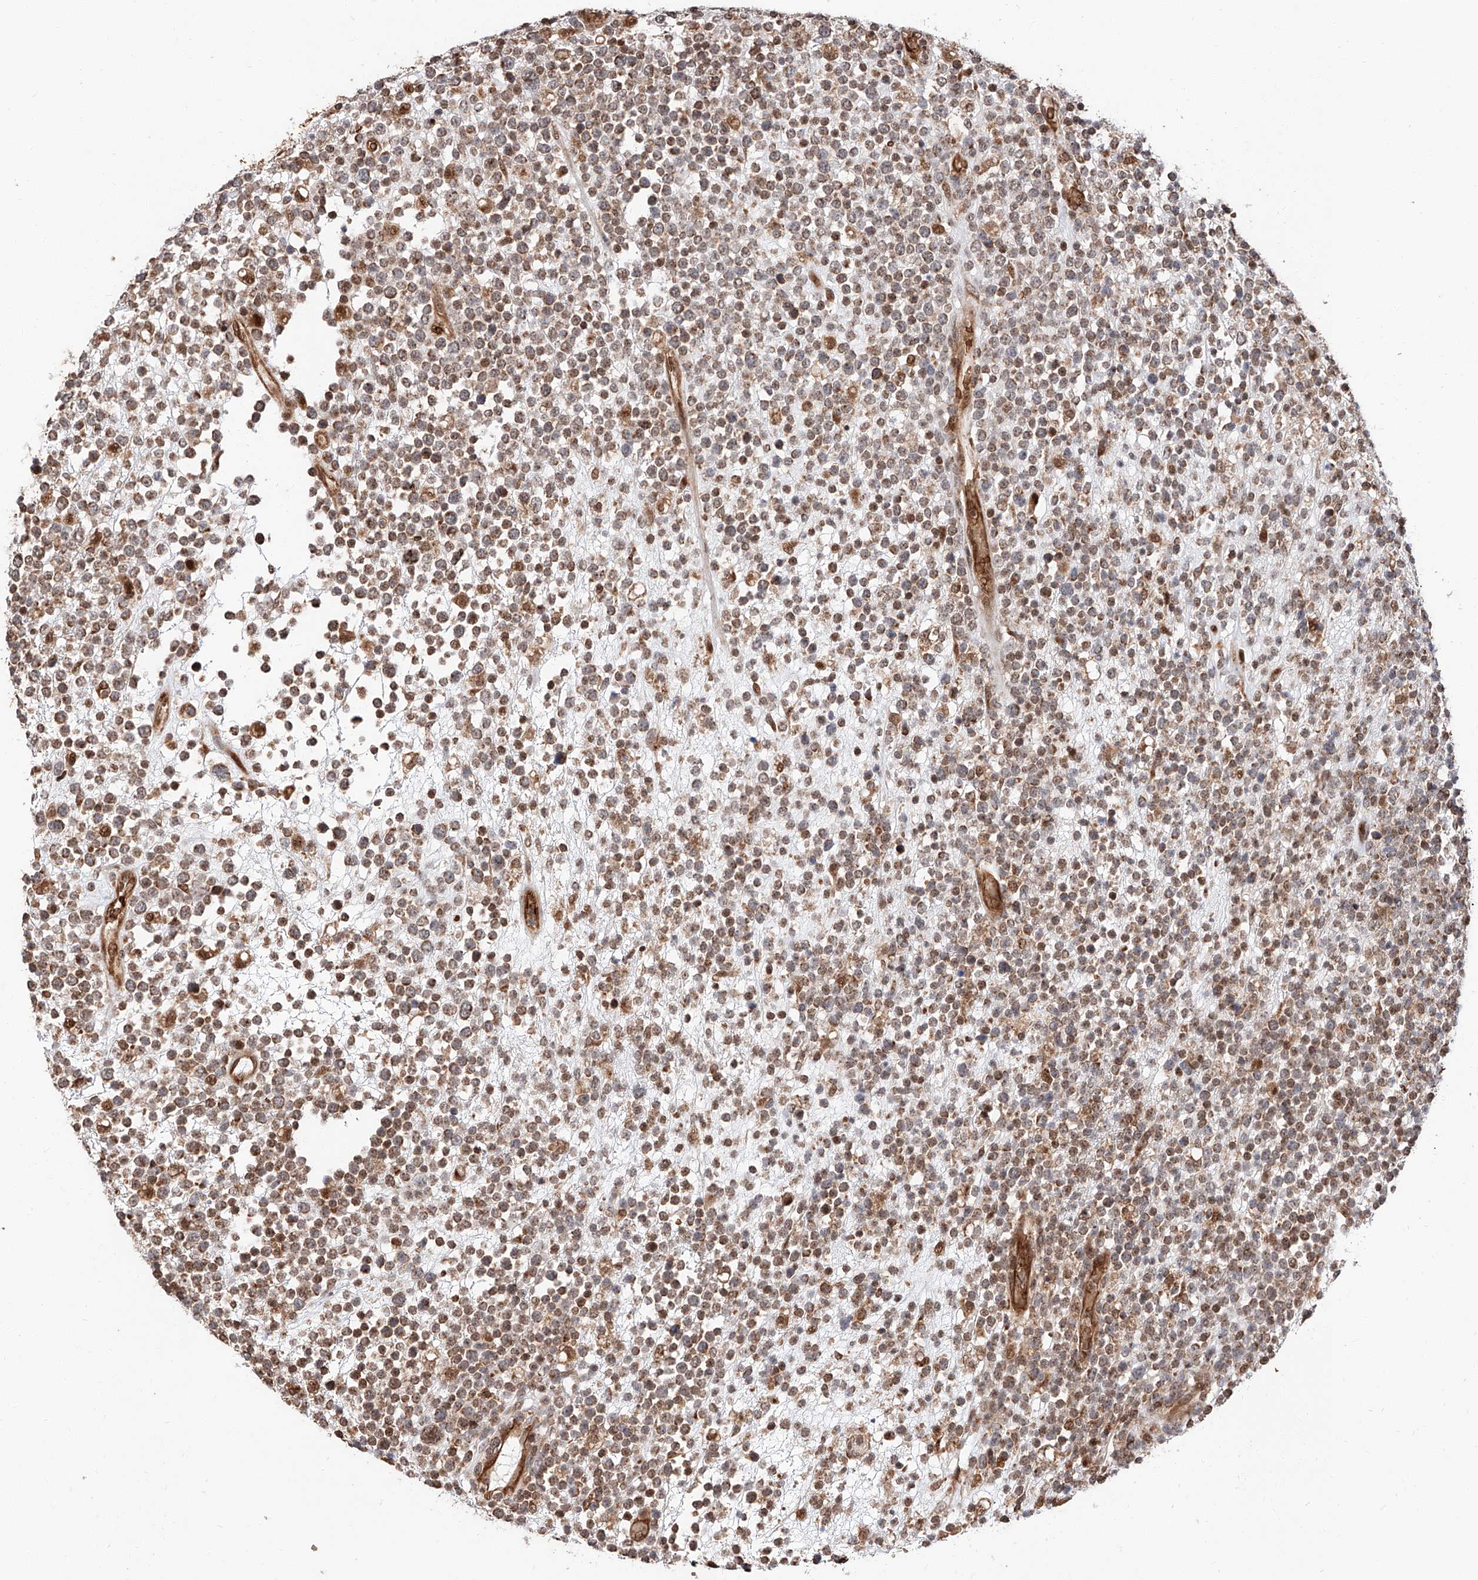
{"staining": {"intensity": "moderate", "quantity": ">75%", "location": "cytoplasmic/membranous"}, "tissue": "lymphoma", "cell_type": "Tumor cells", "image_type": "cancer", "snomed": [{"axis": "morphology", "description": "Malignant lymphoma, non-Hodgkin's type, High grade"}, {"axis": "topography", "description": "Colon"}], "caption": "A high-resolution histopathology image shows immunohistochemistry (IHC) staining of lymphoma, which demonstrates moderate cytoplasmic/membranous expression in about >75% of tumor cells.", "gene": "THTPA", "patient": {"sex": "female", "age": 53}}